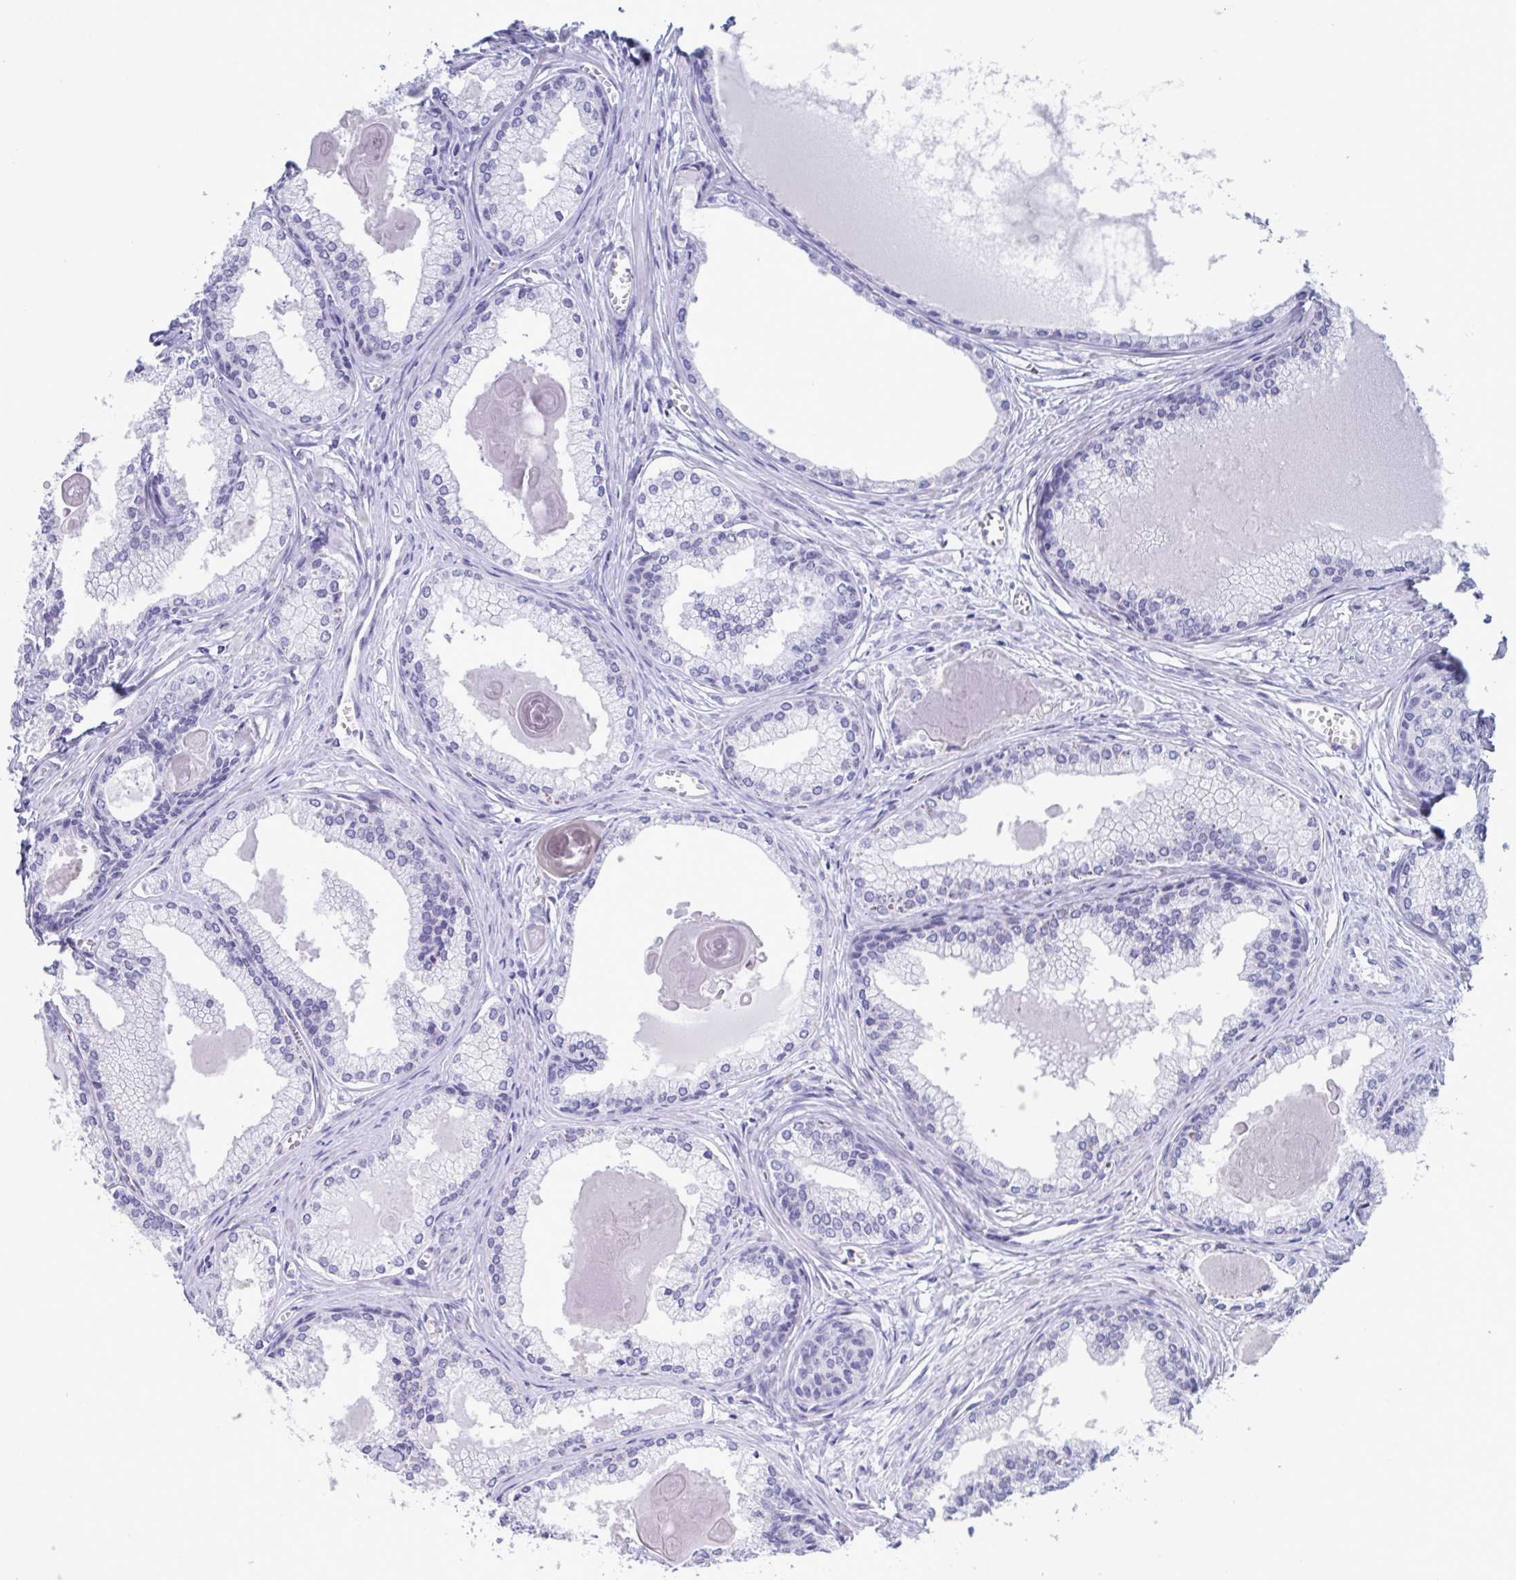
{"staining": {"intensity": "negative", "quantity": "none", "location": "none"}, "tissue": "prostate cancer", "cell_type": "Tumor cells", "image_type": "cancer", "snomed": [{"axis": "morphology", "description": "Adenocarcinoma, High grade"}, {"axis": "topography", "description": "Prostate"}], "caption": "Immunohistochemical staining of human prostate cancer (high-grade adenocarcinoma) exhibits no significant expression in tumor cells.", "gene": "CDX4", "patient": {"sex": "male", "age": 68}}